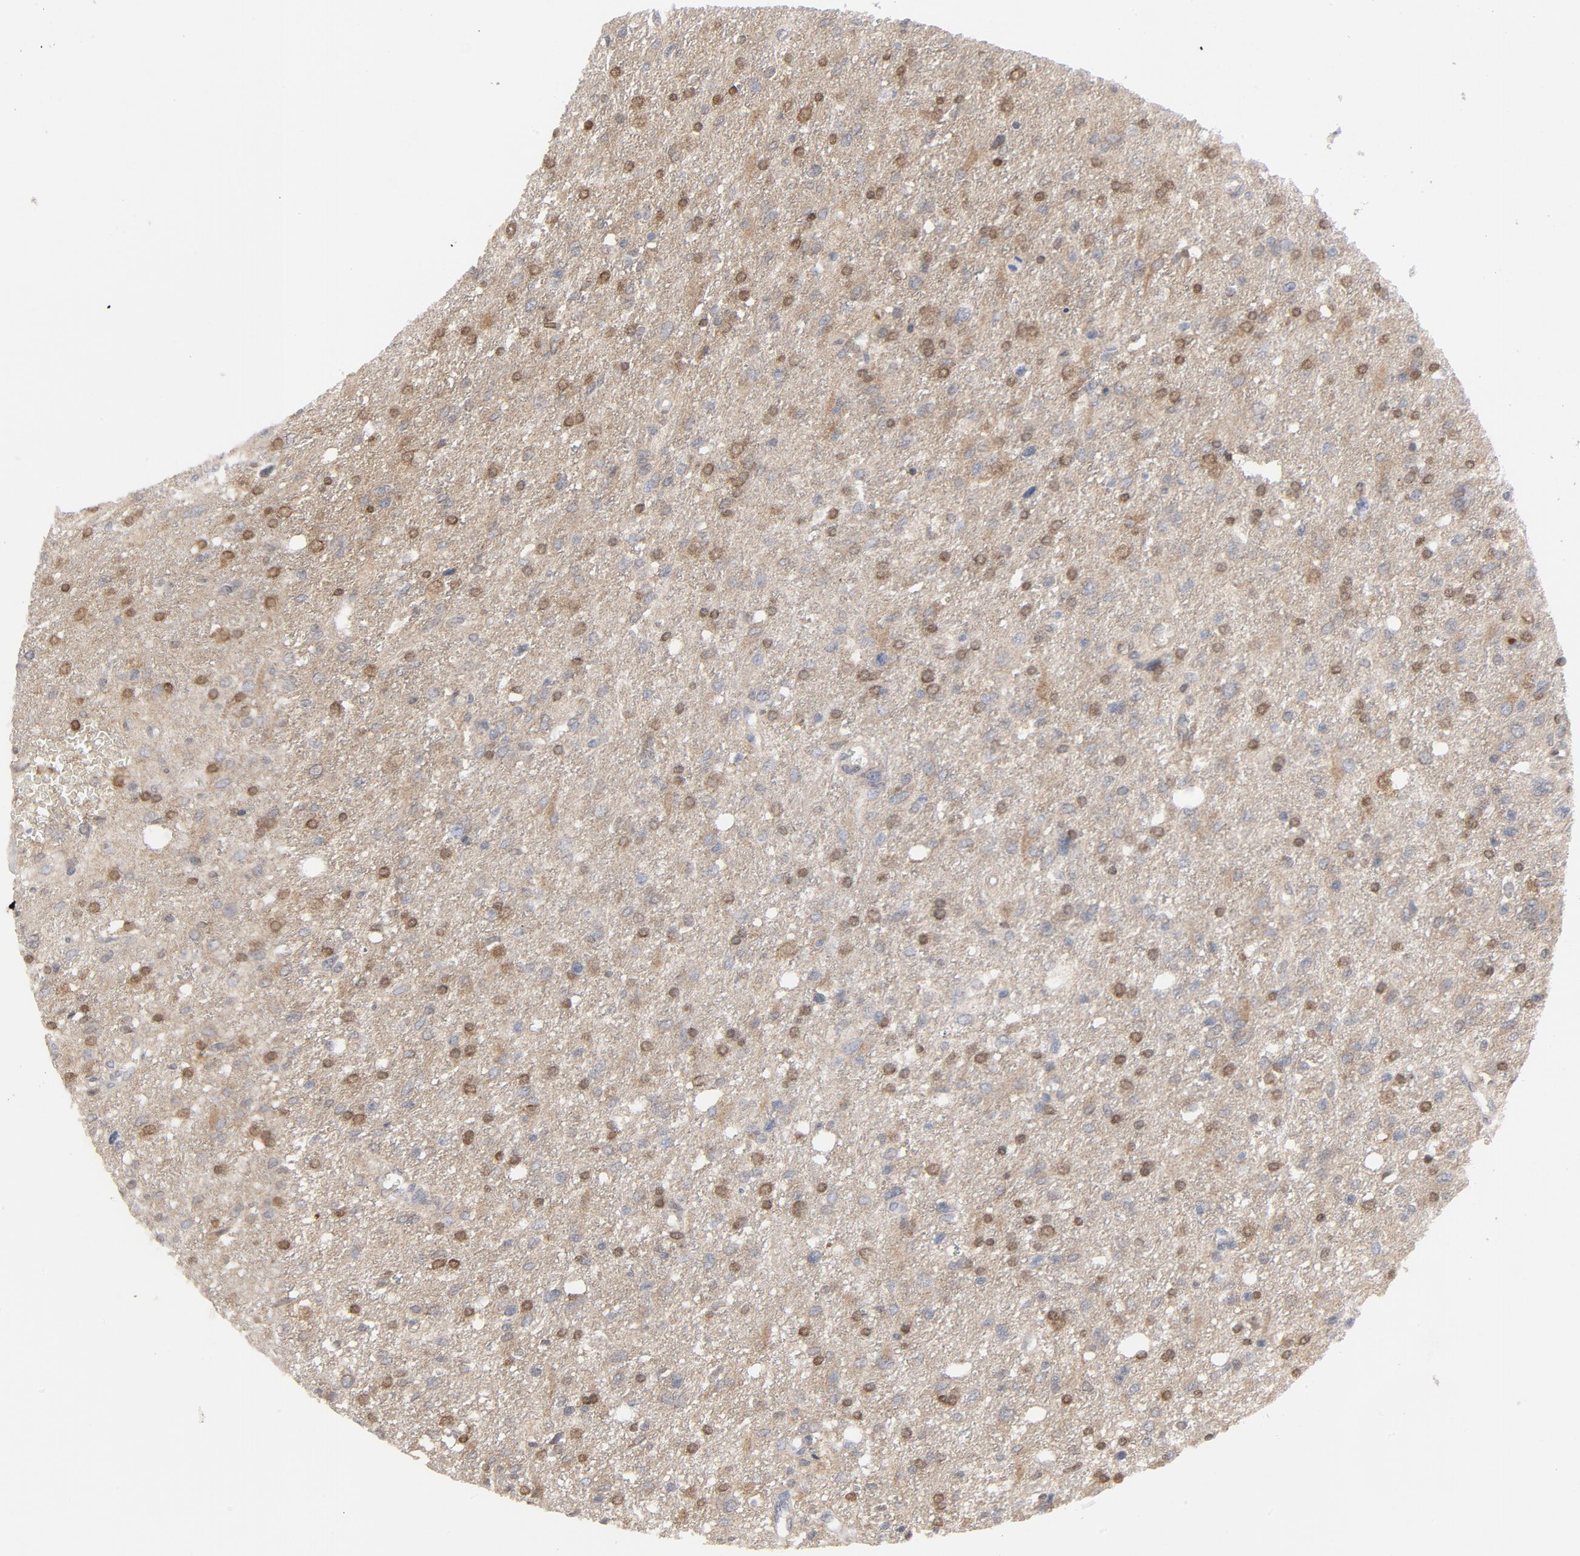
{"staining": {"intensity": "moderate", "quantity": "25%-75%", "location": "cytoplasmic/membranous,nuclear"}, "tissue": "glioma", "cell_type": "Tumor cells", "image_type": "cancer", "snomed": [{"axis": "morphology", "description": "Glioma, malignant, High grade"}, {"axis": "topography", "description": "Cerebral cortex"}], "caption": "Protein expression by immunohistochemistry (IHC) displays moderate cytoplasmic/membranous and nuclear expression in approximately 25%-75% of tumor cells in malignant high-grade glioma. (Stains: DAB (3,3'-diaminobenzidine) in brown, nuclei in blue, Microscopy: brightfield microscopy at high magnification).", "gene": "PRDX1", "patient": {"sex": "male", "age": 76}}